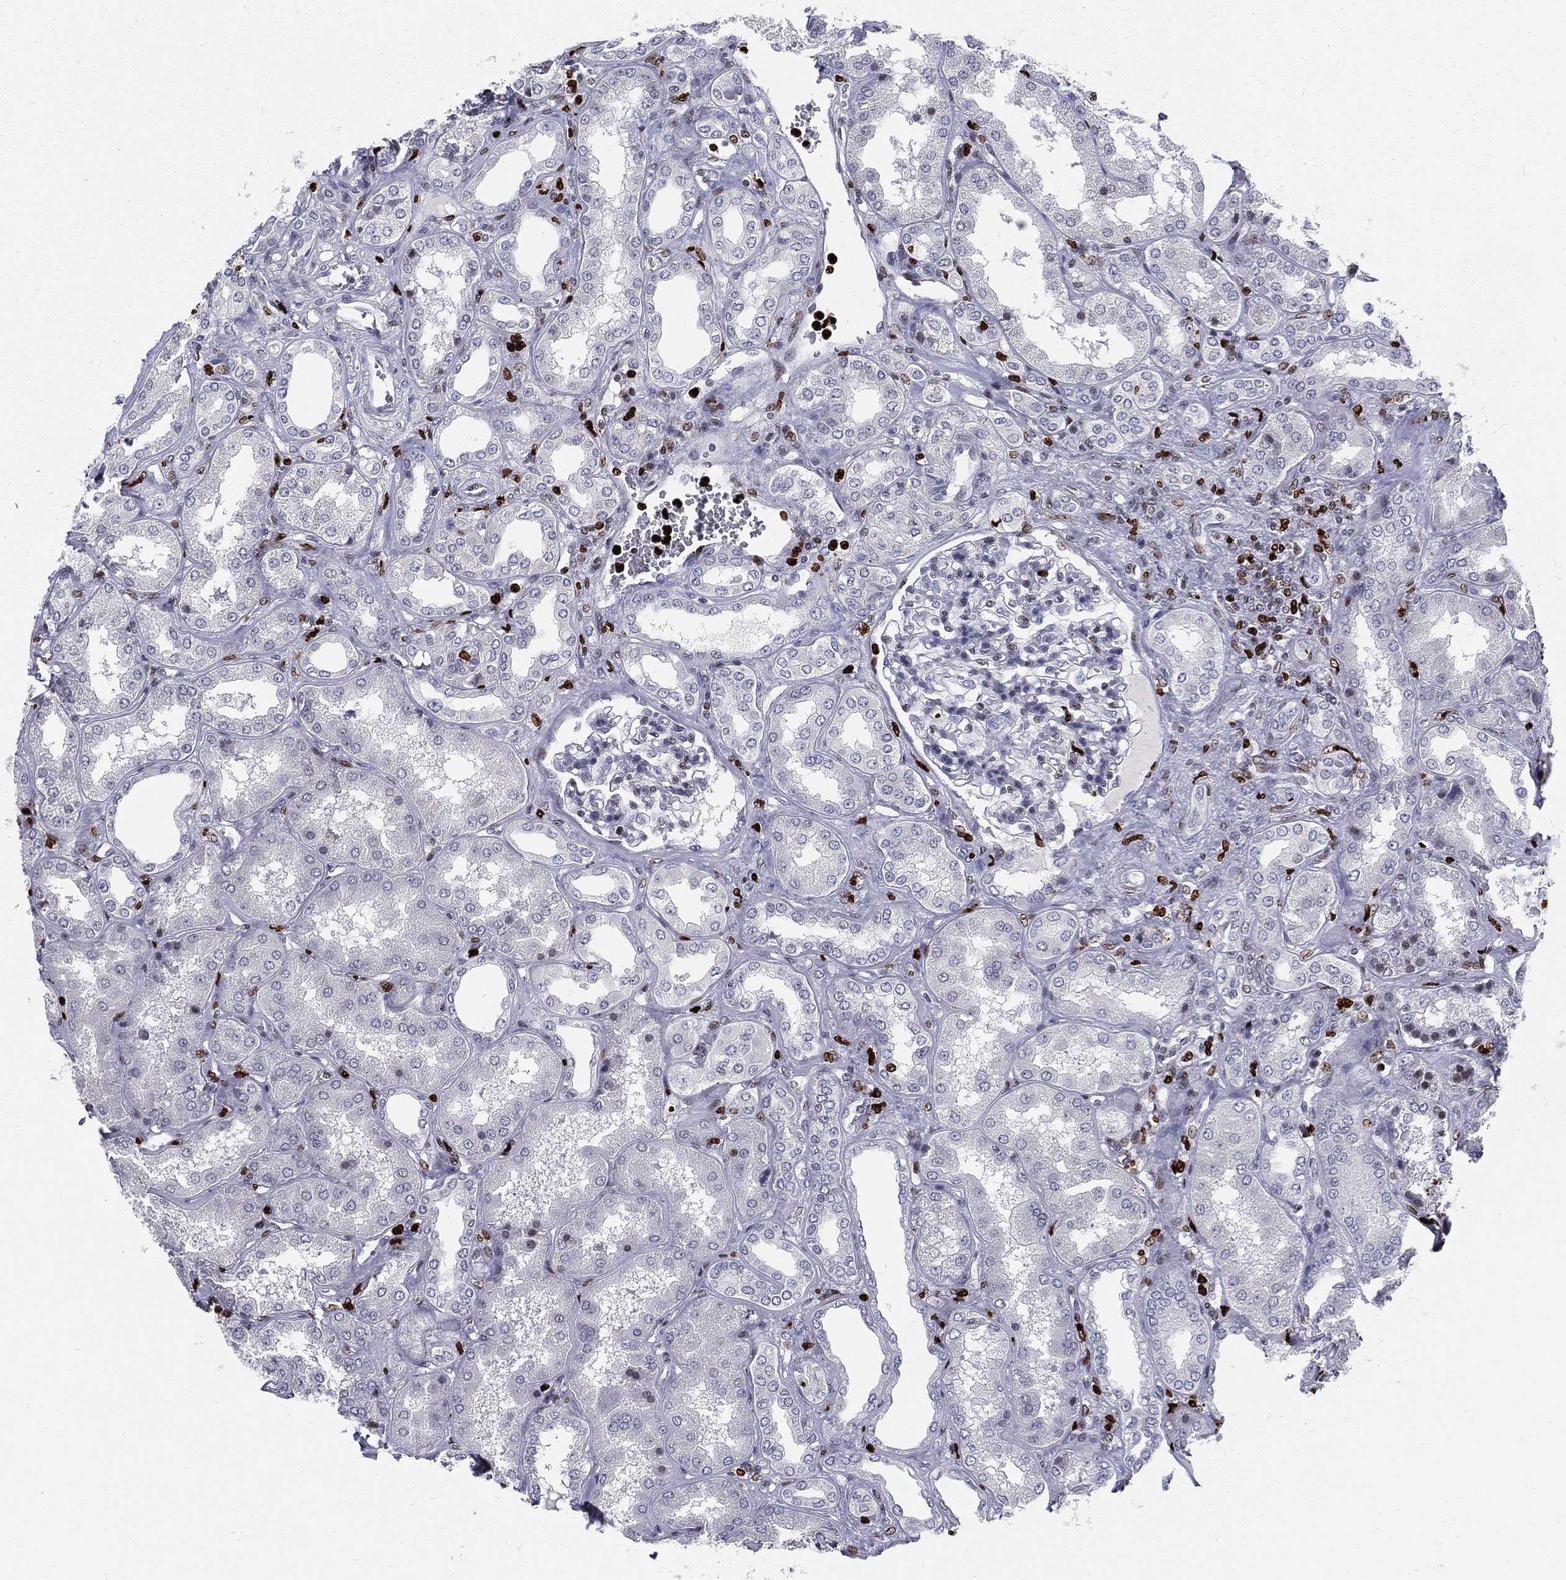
{"staining": {"intensity": "negative", "quantity": "none", "location": "none"}, "tissue": "kidney", "cell_type": "Cells in glomeruli", "image_type": "normal", "snomed": [{"axis": "morphology", "description": "Normal tissue, NOS"}, {"axis": "topography", "description": "Kidney"}], "caption": "DAB (3,3'-diaminobenzidine) immunohistochemical staining of normal kidney exhibits no significant positivity in cells in glomeruli.", "gene": "MNDA", "patient": {"sex": "female", "age": 56}}